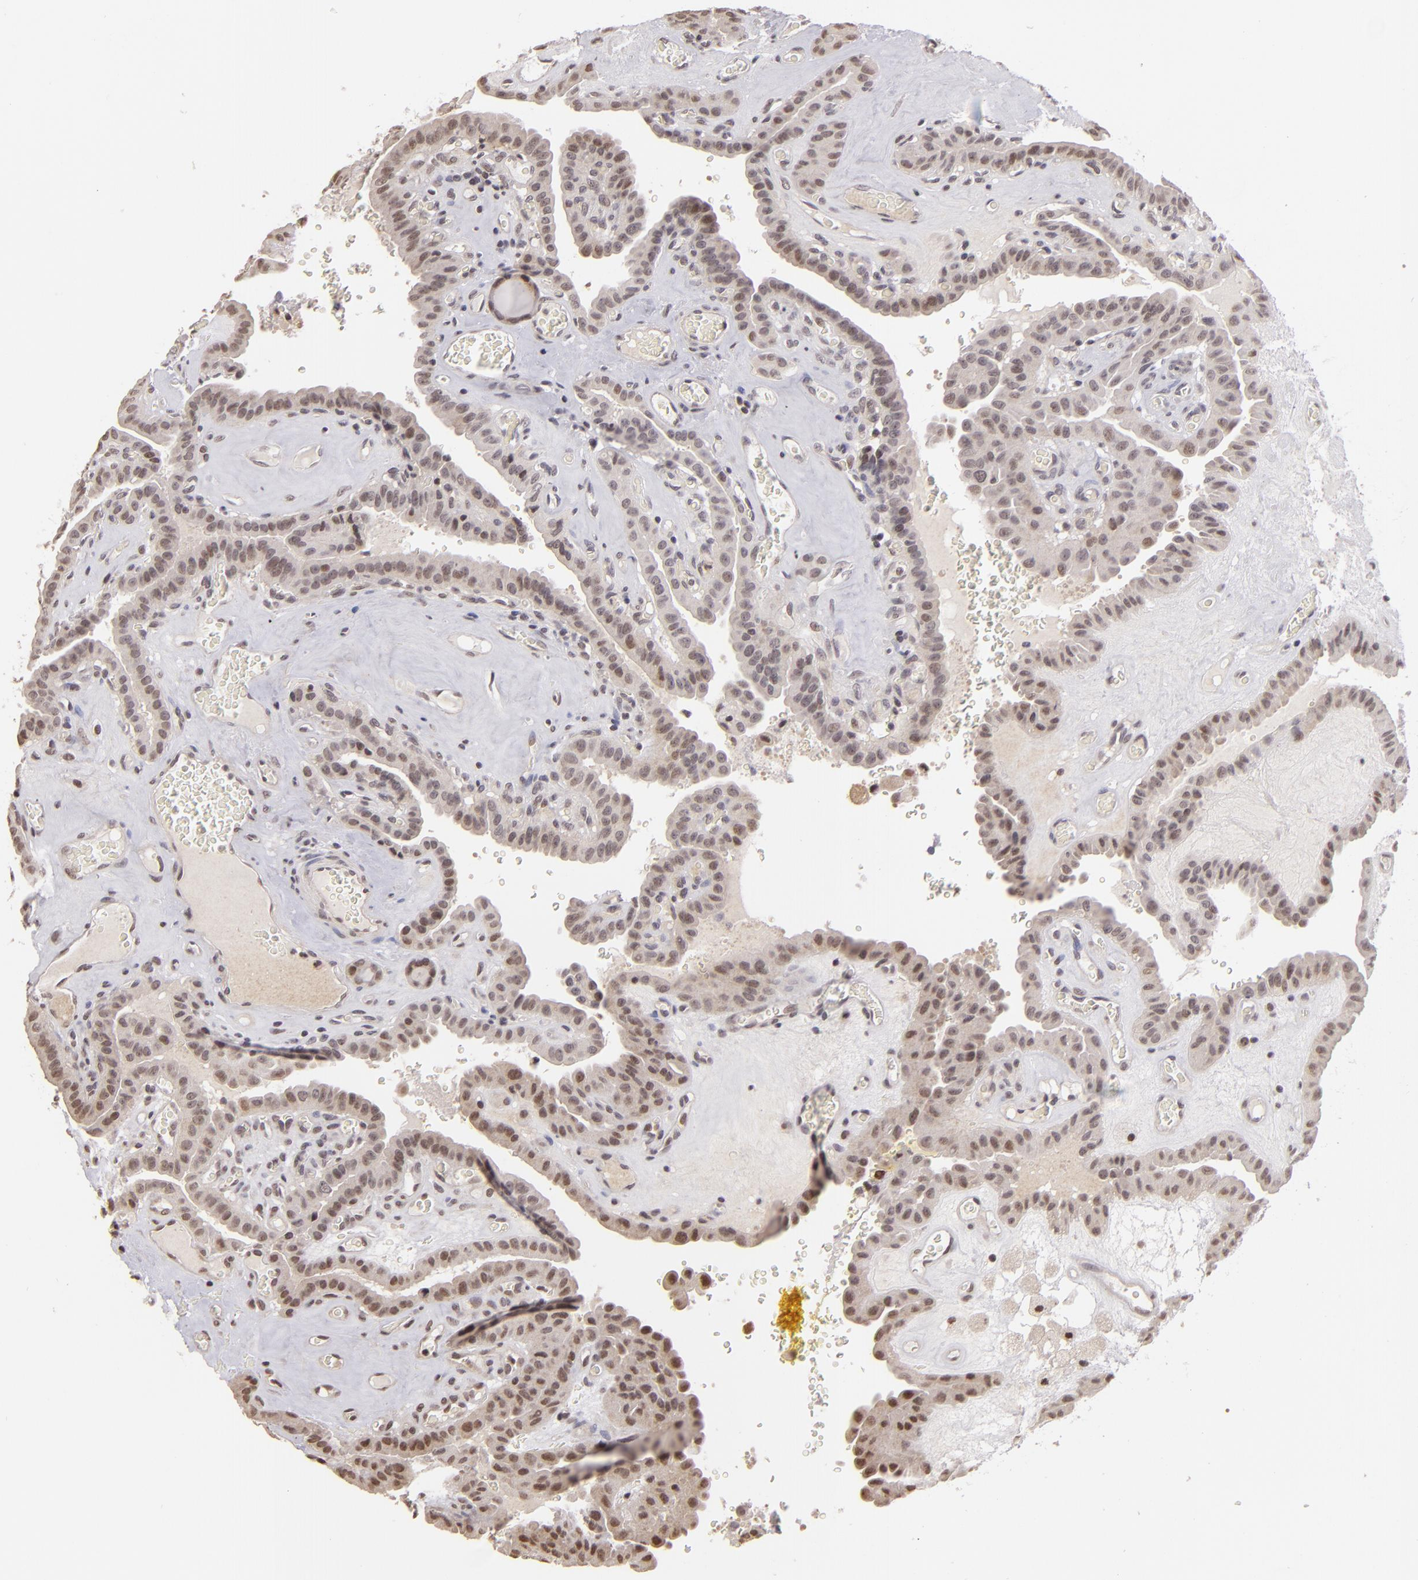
{"staining": {"intensity": "moderate", "quantity": "<25%", "location": "nuclear"}, "tissue": "thyroid cancer", "cell_type": "Tumor cells", "image_type": "cancer", "snomed": [{"axis": "morphology", "description": "Papillary adenocarcinoma, NOS"}, {"axis": "topography", "description": "Thyroid gland"}], "caption": "Approximately <25% of tumor cells in human thyroid cancer (papillary adenocarcinoma) exhibit moderate nuclear protein staining as visualized by brown immunohistochemical staining.", "gene": "RARB", "patient": {"sex": "male", "age": 87}}